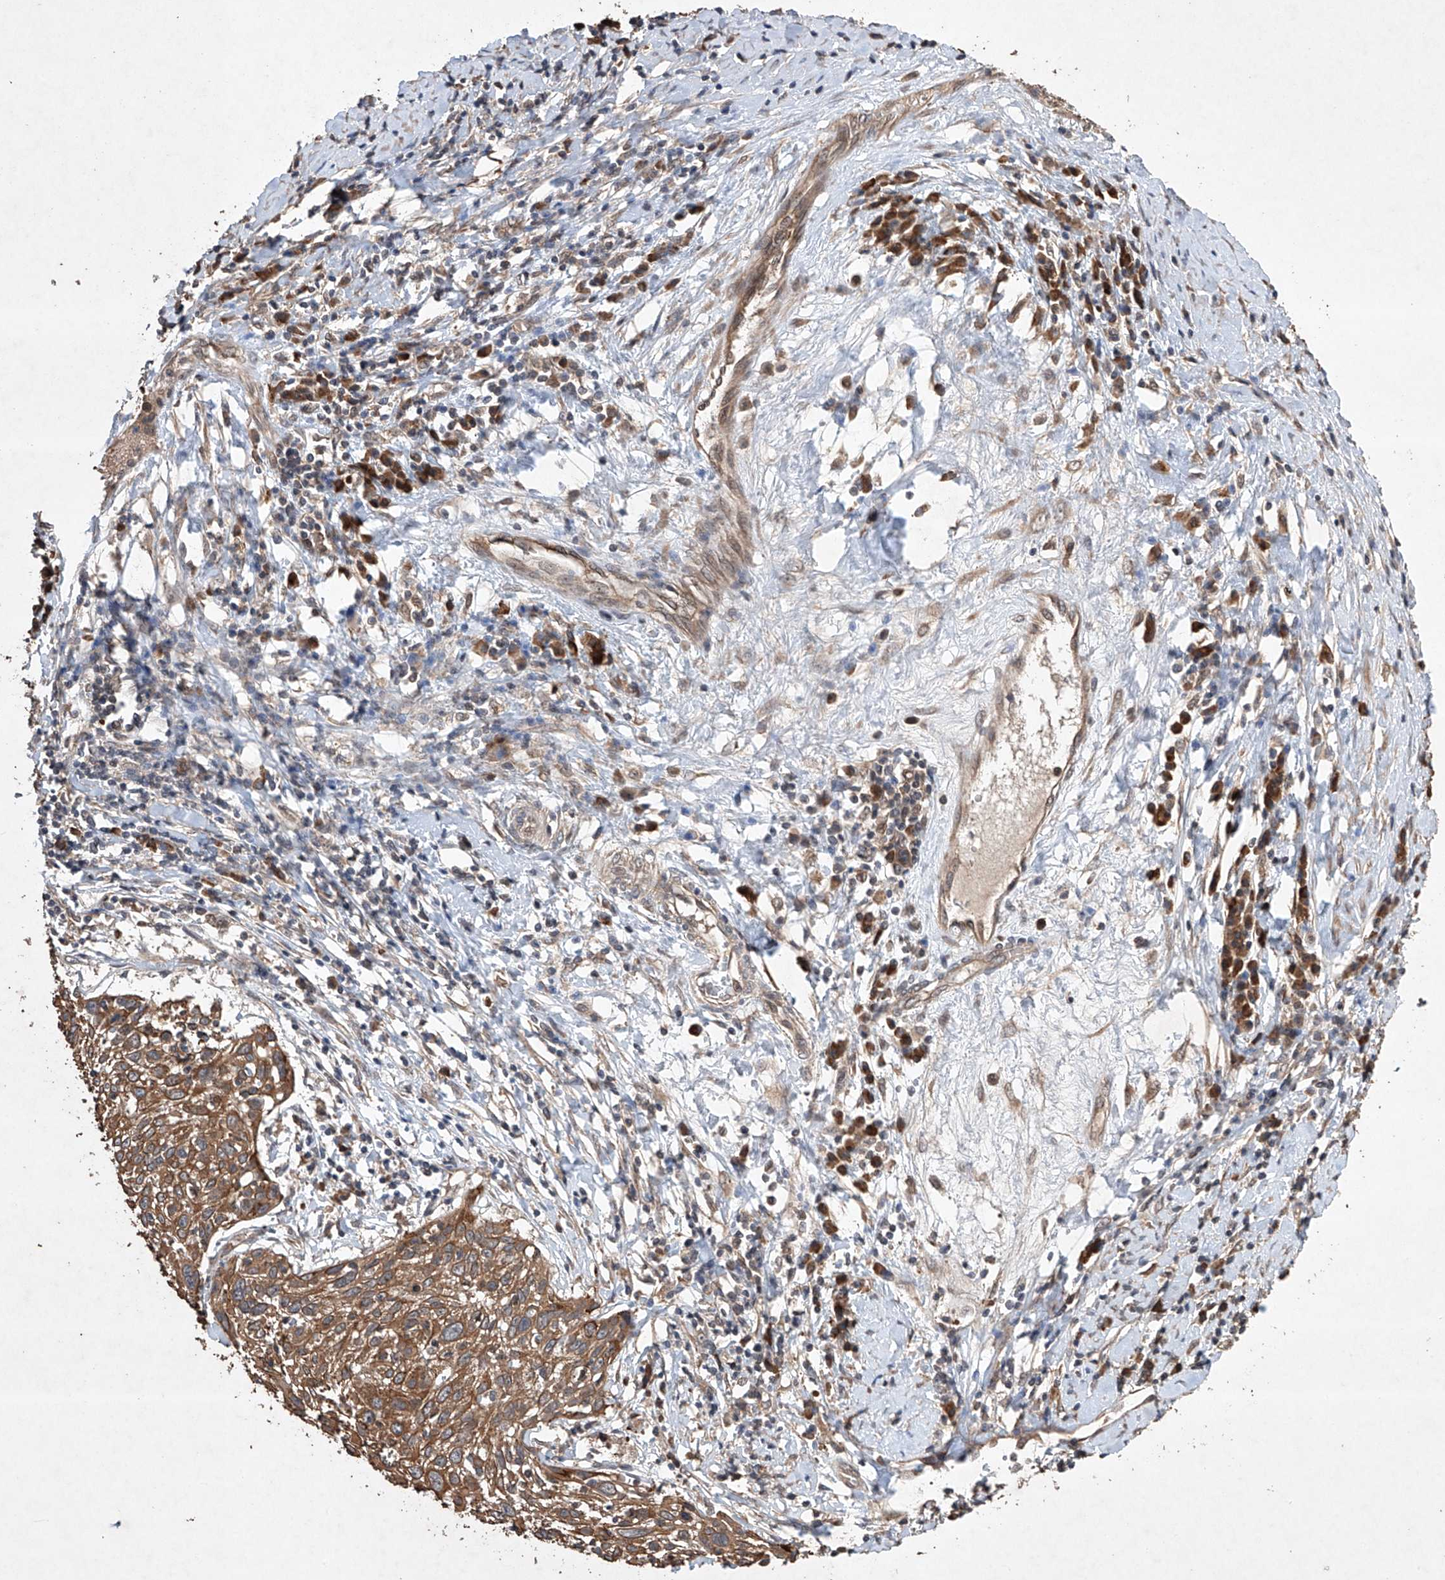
{"staining": {"intensity": "moderate", "quantity": ">75%", "location": "cytoplasmic/membranous"}, "tissue": "cervical cancer", "cell_type": "Tumor cells", "image_type": "cancer", "snomed": [{"axis": "morphology", "description": "Squamous cell carcinoma, NOS"}, {"axis": "topography", "description": "Cervix"}], "caption": "IHC of cervical squamous cell carcinoma exhibits medium levels of moderate cytoplasmic/membranous expression in about >75% of tumor cells.", "gene": "LURAP1", "patient": {"sex": "female", "age": 51}}